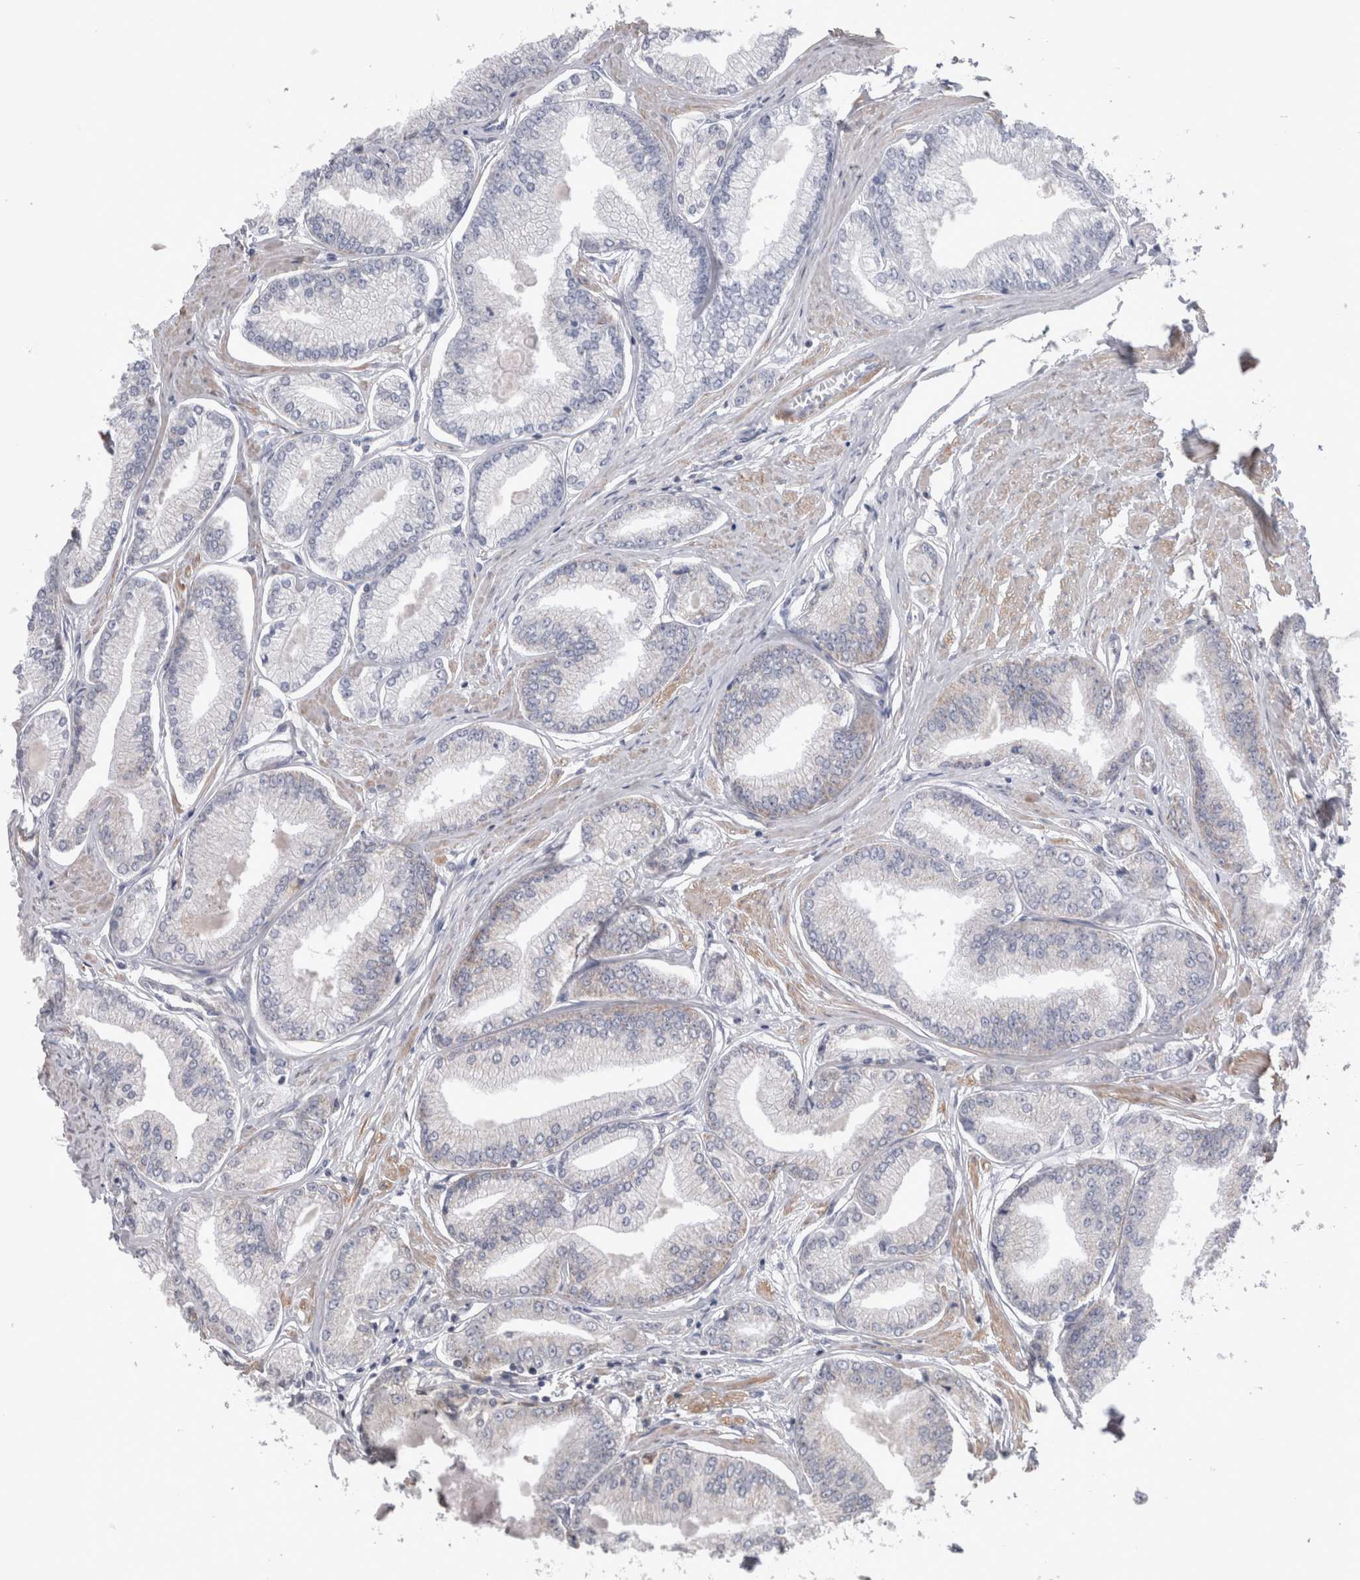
{"staining": {"intensity": "negative", "quantity": "none", "location": "none"}, "tissue": "prostate cancer", "cell_type": "Tumor cells", "image_type": "cancer", "snomed": [{"axis": "morphology", "description": "Adenocarcinoma, Low grade"}, {"axis": "topography", "description": "Prostate"}], "caption": "High magnification brightfield microscopy of prostate cancer (adenocarcinoma (low-grade)) stained with DAB (3,3'-diaminobenzidine) (brown) and counterstained with hematoxylin (blue): tumor cells show no significant expression.", "gene": "GDAP1", "patient": {"sex": "male", "age": 52}}